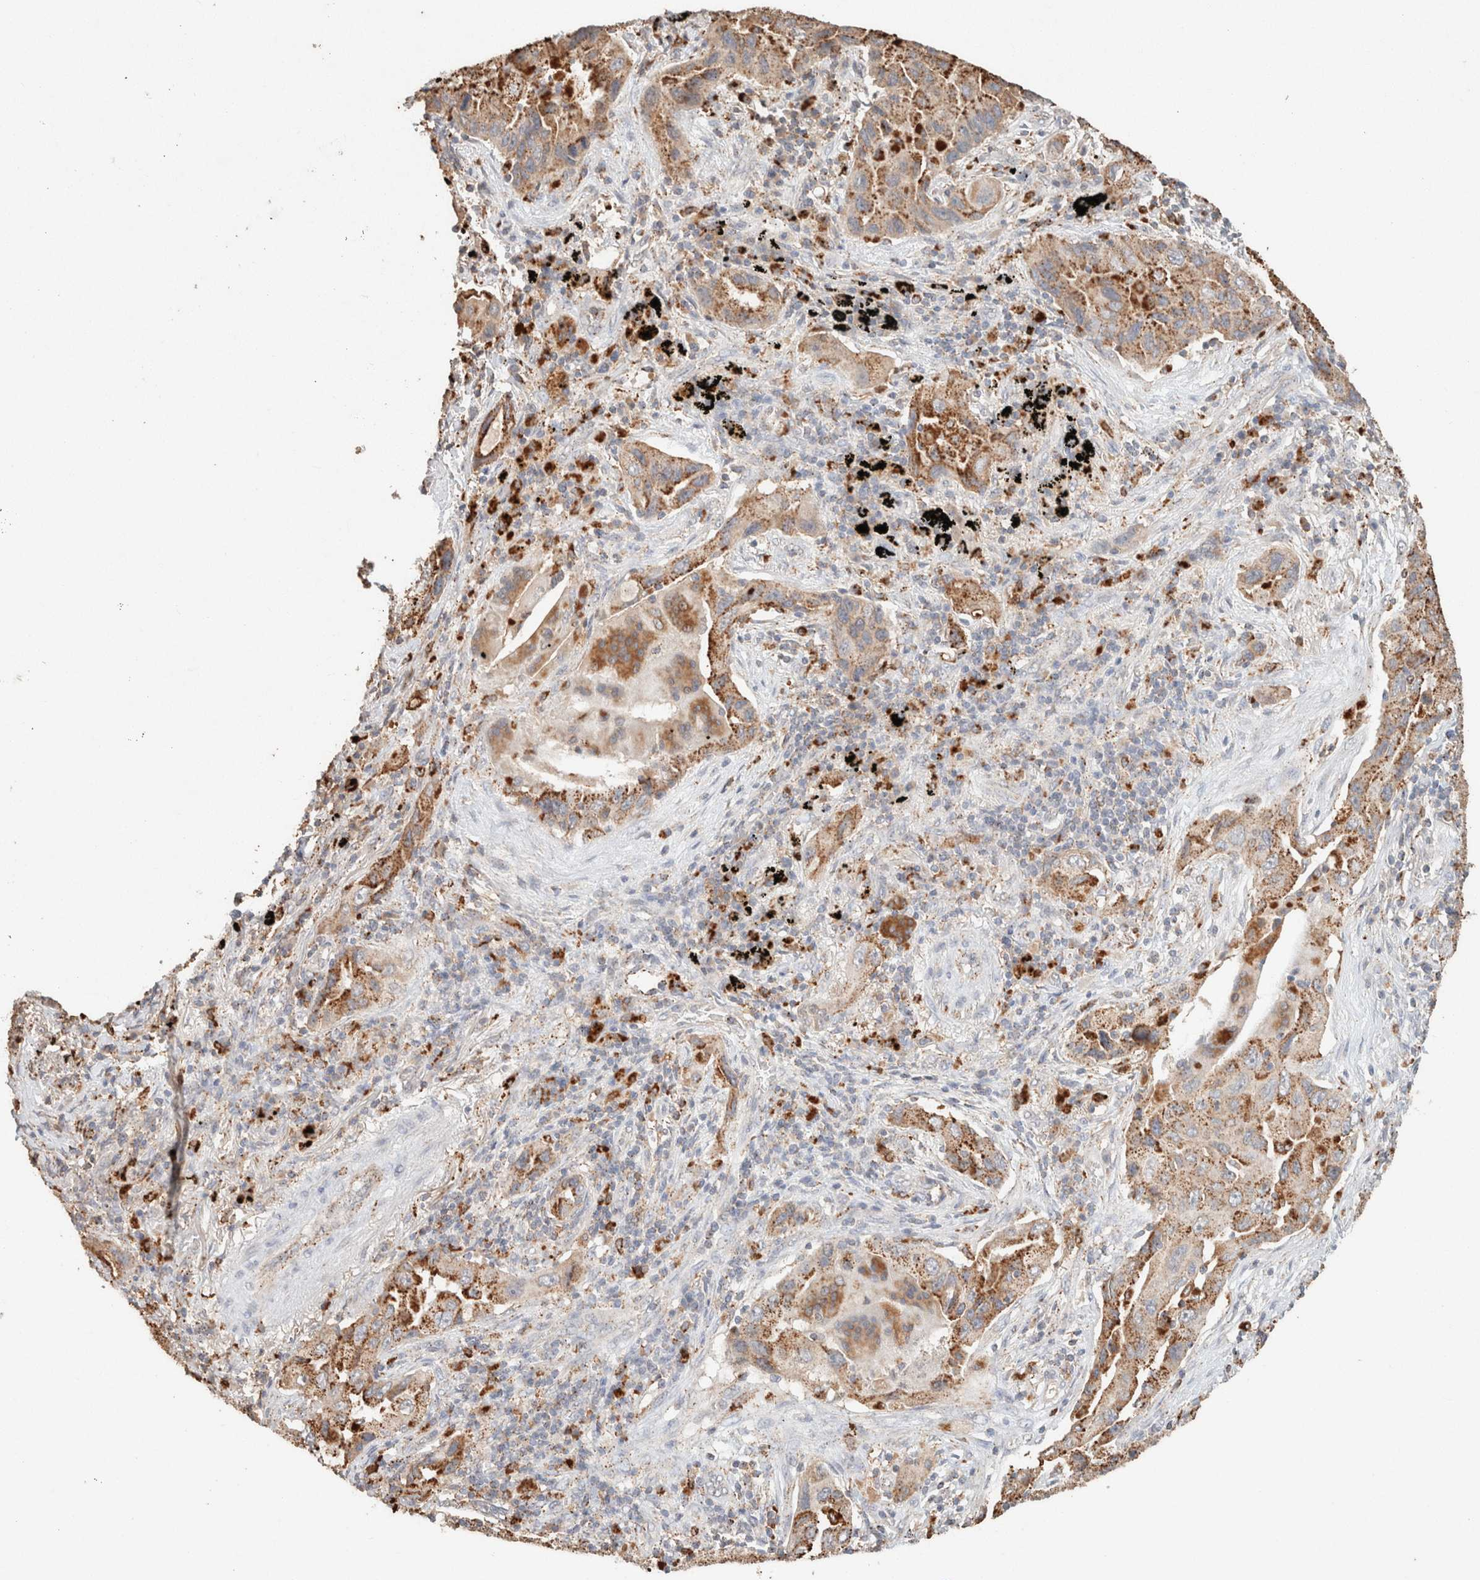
{"staining": {"intensity": "moderate", "quantity": ">75%", "location": "cytoplasmic/membranous"}, "tissue": "lung cancer", "cell_type": "Tumor cells", "image_type": "cancer", "snomed": [{"axis": "morphology", "description": "Adenocarcinoma, NOS"}, {"axis": "topography", "description": "Lung"}], "caption": "Brown immunohistochemical staining in human adenocarcinoma (lung) exhibits moderate cytoplasmic/membranous positivity in about >75% of tumor cells.", "gene": "CTSC", "patient": {"sex": "female", "age": 65}}